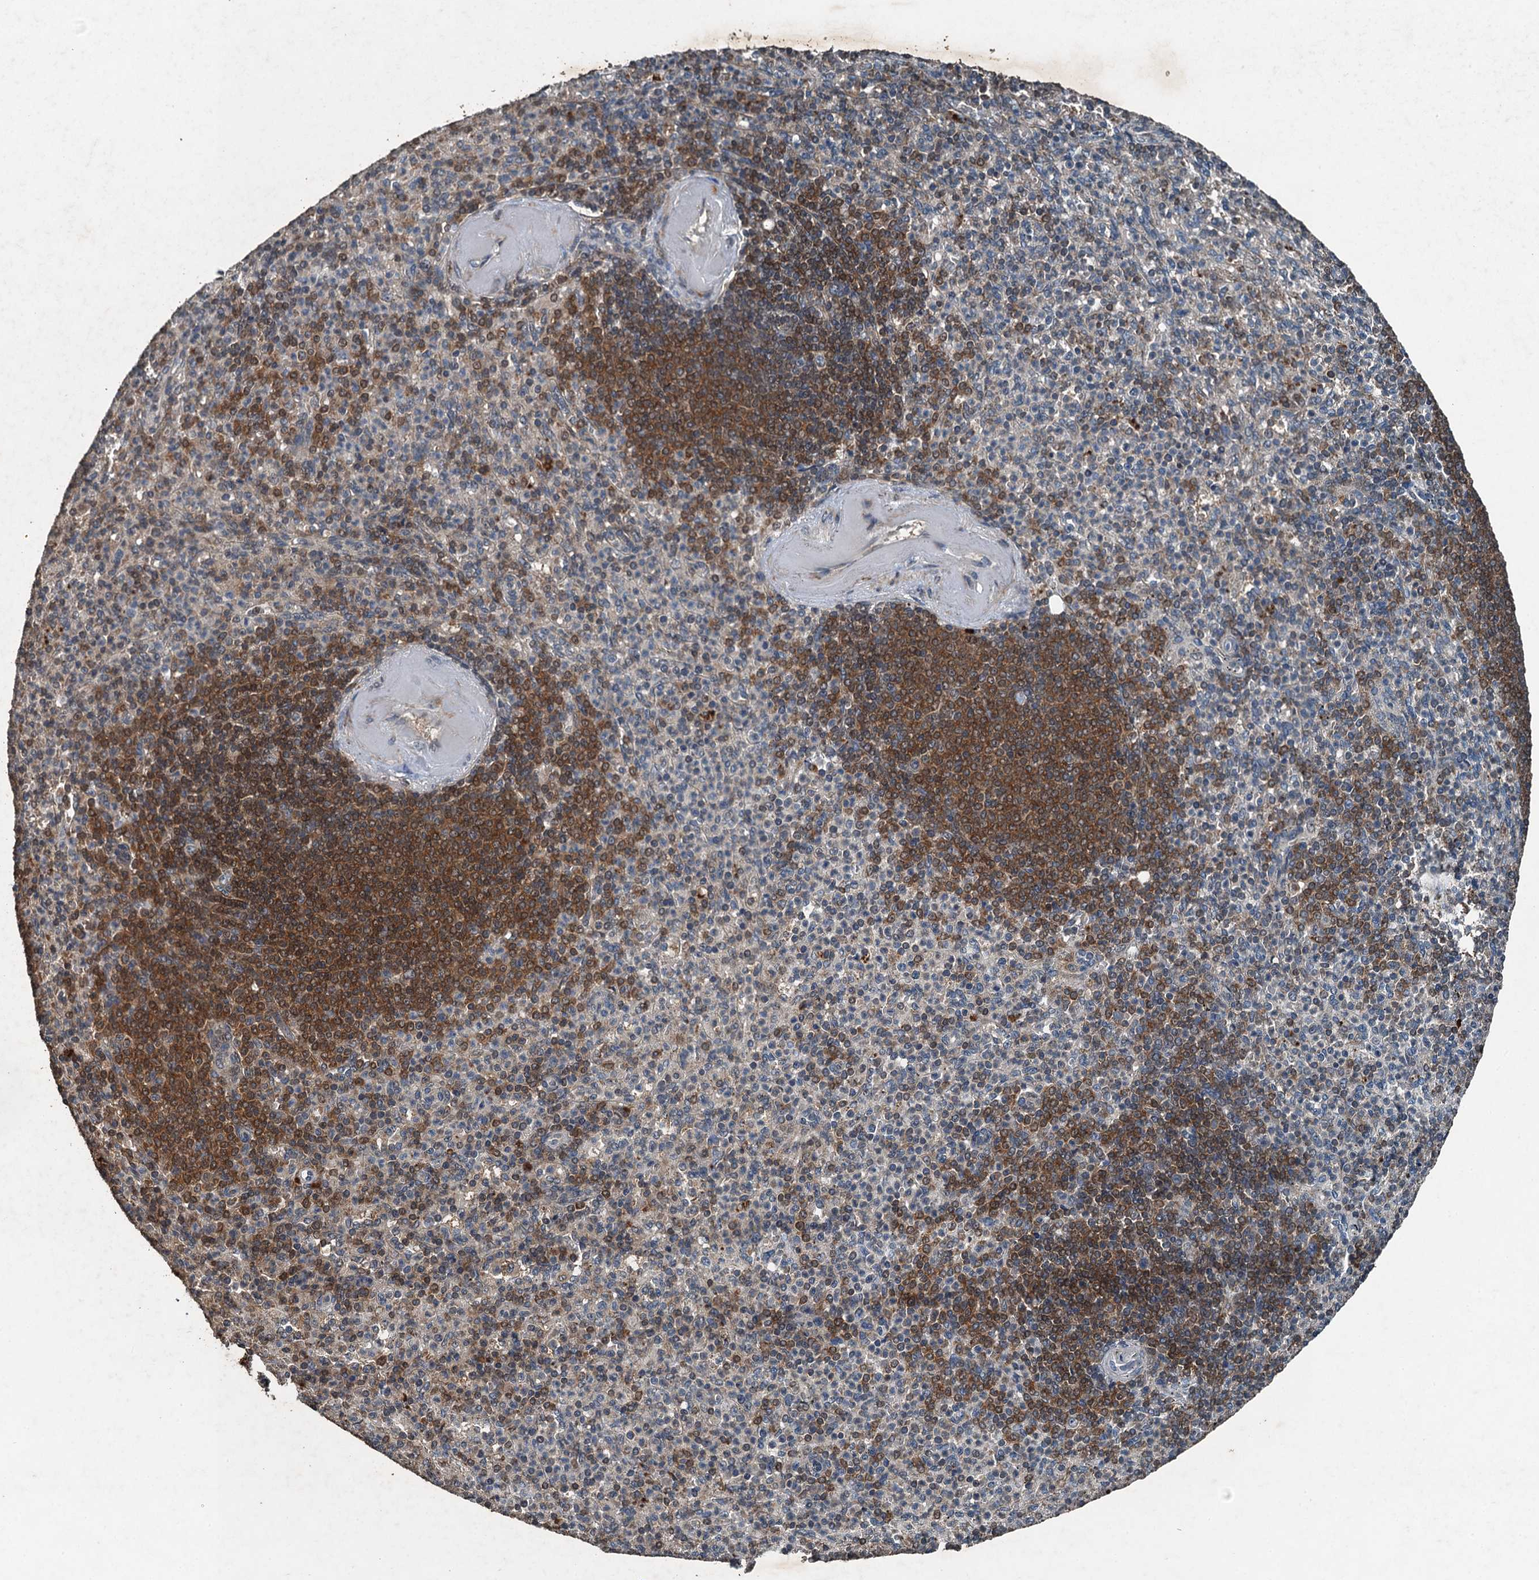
{"staining": {"intensity": "moderate", "quantity": "<25%", "location": "cytoplasmic/membranous"}, "tissue": "spleen", "cell_type": "Cells in red pulp", "image_type": "normal", "snomed": [{"axis": "morphology", "description": "Normal tissue, NOS"}, {"axis": "topography", "description": "Spleen"}], "caption": "Spleen stained with immunohistochemistry (IHC) displays moderate cytoplasmic/membranous staining in about <25% of cells in red pulp.", "gene": "TCTN1", "patient": {"sex": "female", "age": 74}}